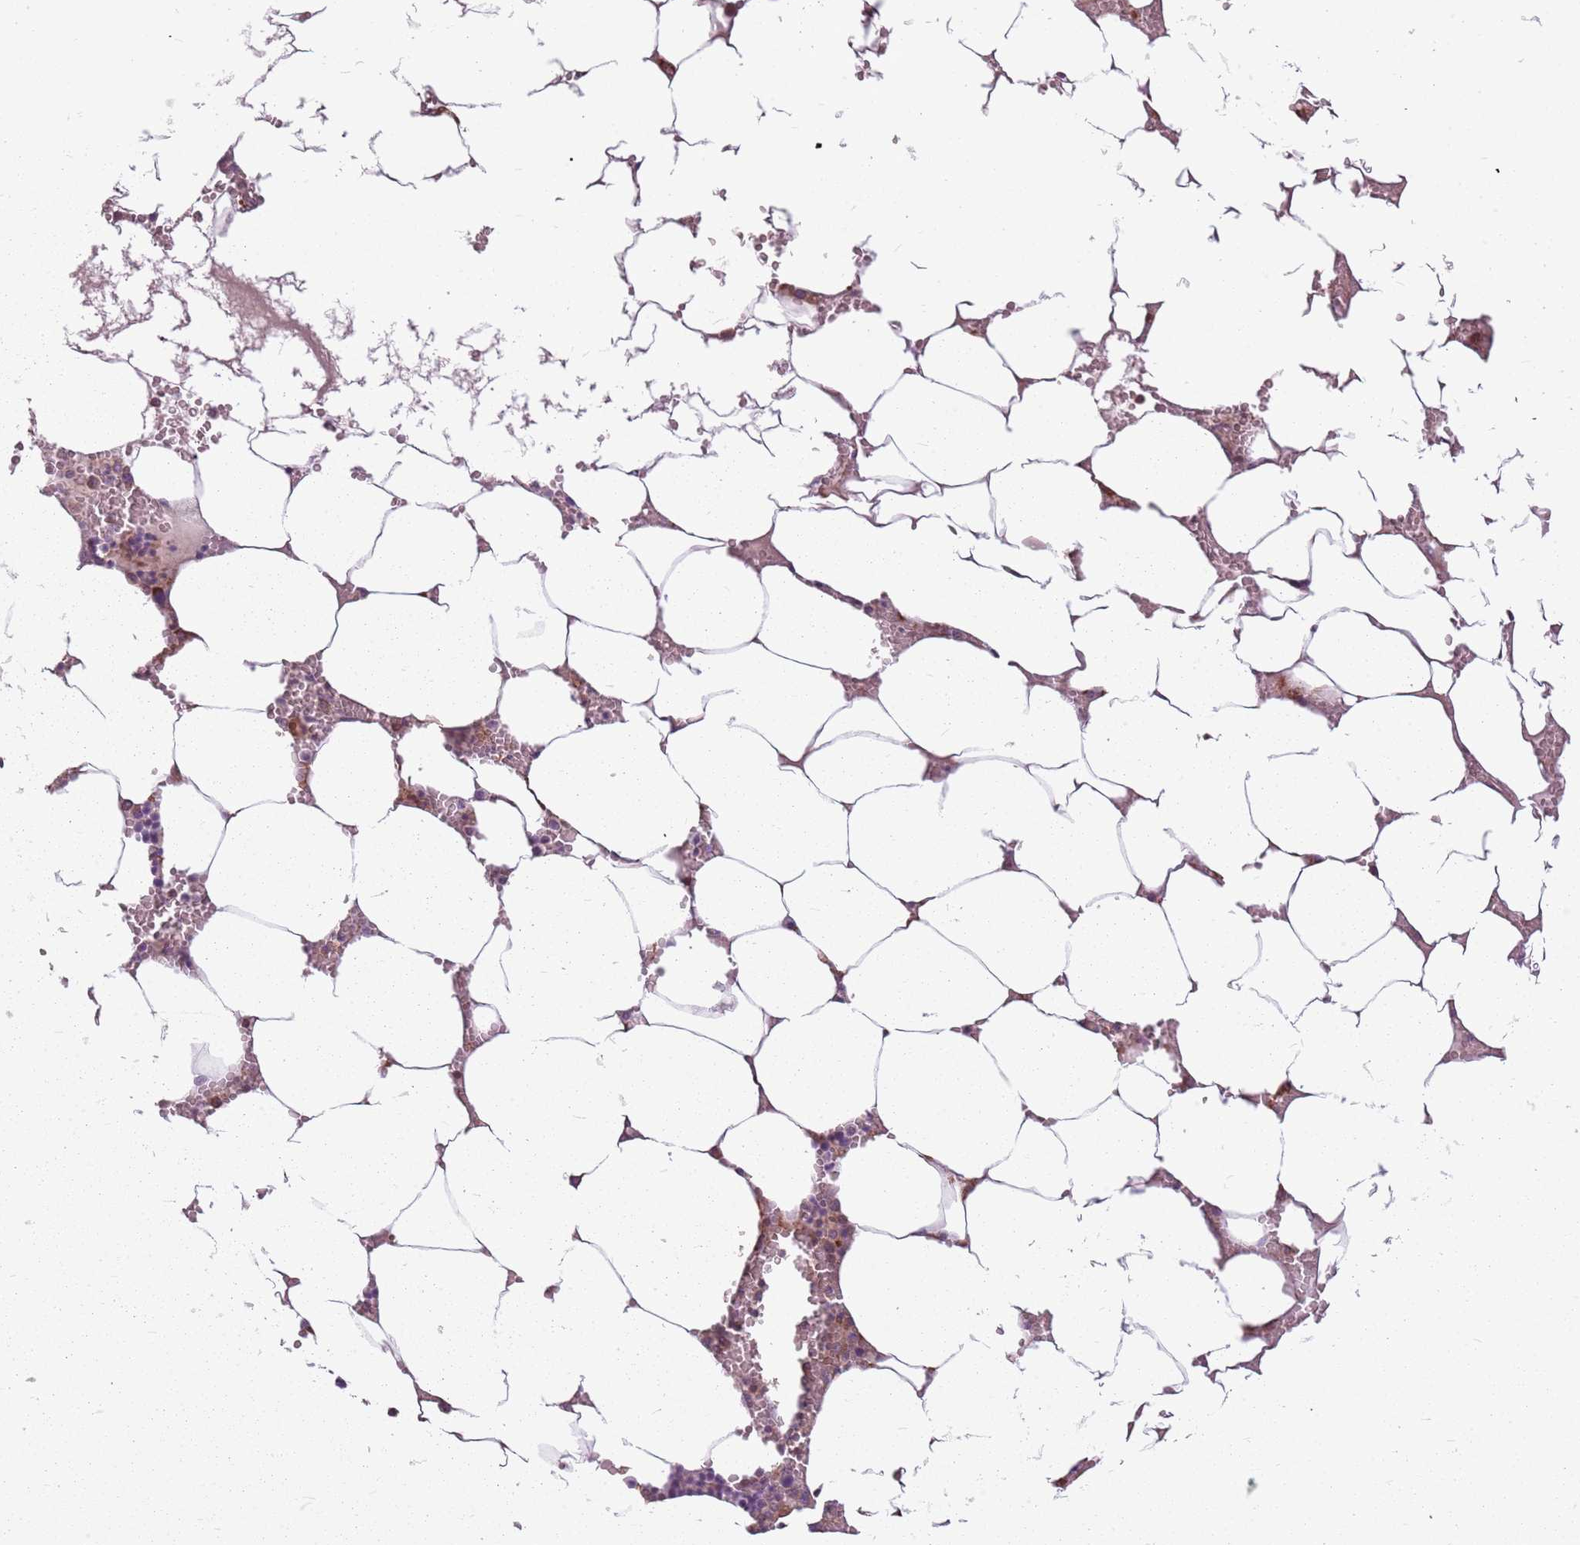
{"staining": {"intensity": "moderate", "quantity": "25%-75%", "location": "cytoplasmic/membranous"}, "tissue": "bone marrow", "cell_type": "Hematopoietic cells", "image_type": "normal", "snomed": [{"axis": "morphology", "description": "Normal tissue, NOS"}, {"axis": "topography", "description": "Bone marrow"}], "caption": "Brown immunohistochemical staining in benign bone marrow exhibits moderate cytoplasmic/membranous positivity in about 25%-75% of hematopoietic cells.", "gene": "RPL21", "patient": {"sex": "male", "age": 70}}